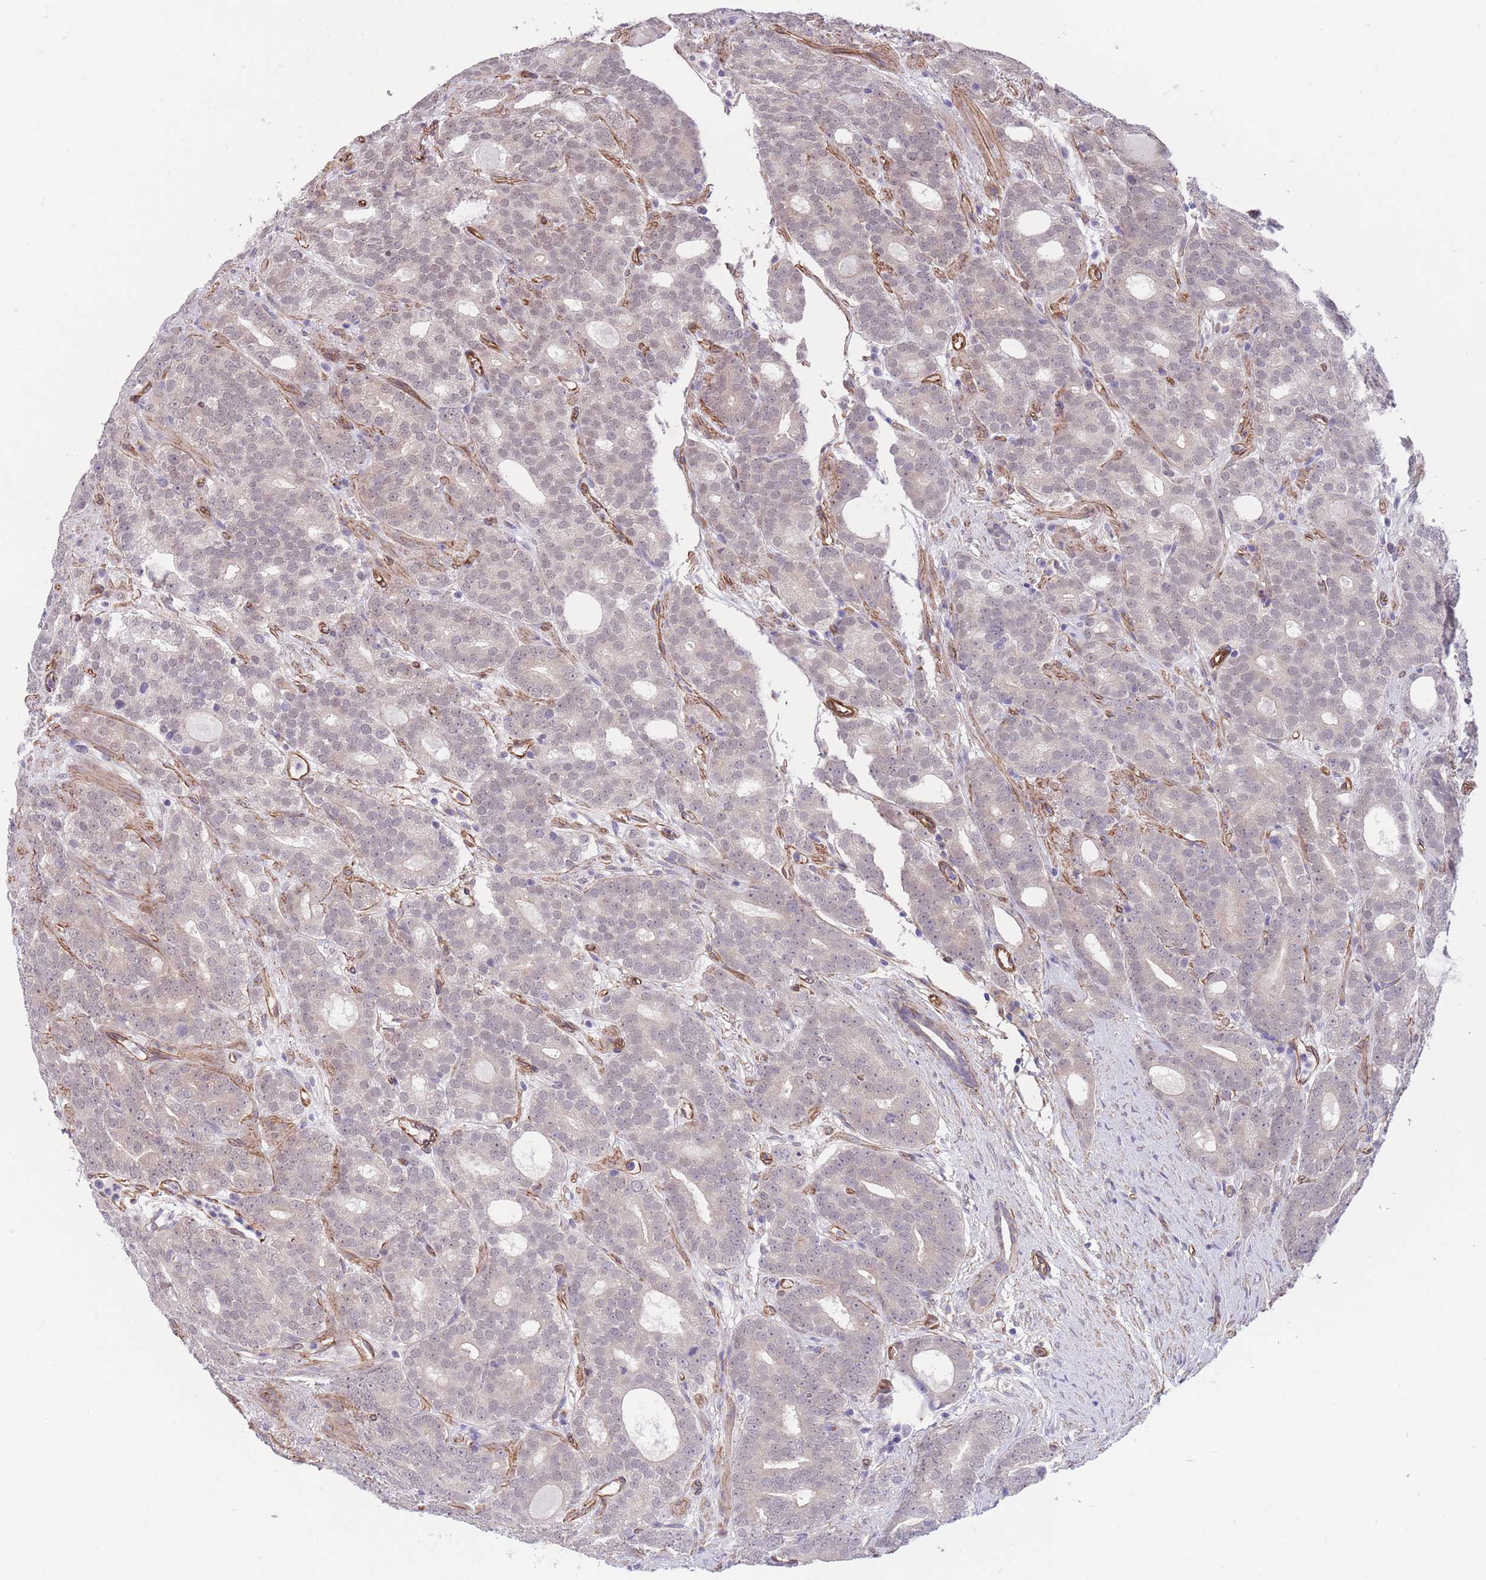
{"staining": {"intensity": "weak", "quantity": "<25%", "location": "nuclear"}, "tissue": "prostate cancer", "cell_type": "Tumor cells", "image_type": "cancer", "snomed": [{"axis": "morphology", "description": "Adenocarcinoma, High grade"}, {"axis": "topography", "description": "Prostate"}], "caption": "High magnification brightfield microscopy of high-grade adenocarcinoma (prostate) stained with DAB (3,3'-diaminobenzidine) (brown) and counterstained with hematoxylin (blue): tumor cells show no significant staining.", "gene": "QTRT1", "patient": {"sex": "male", "age": 64}}